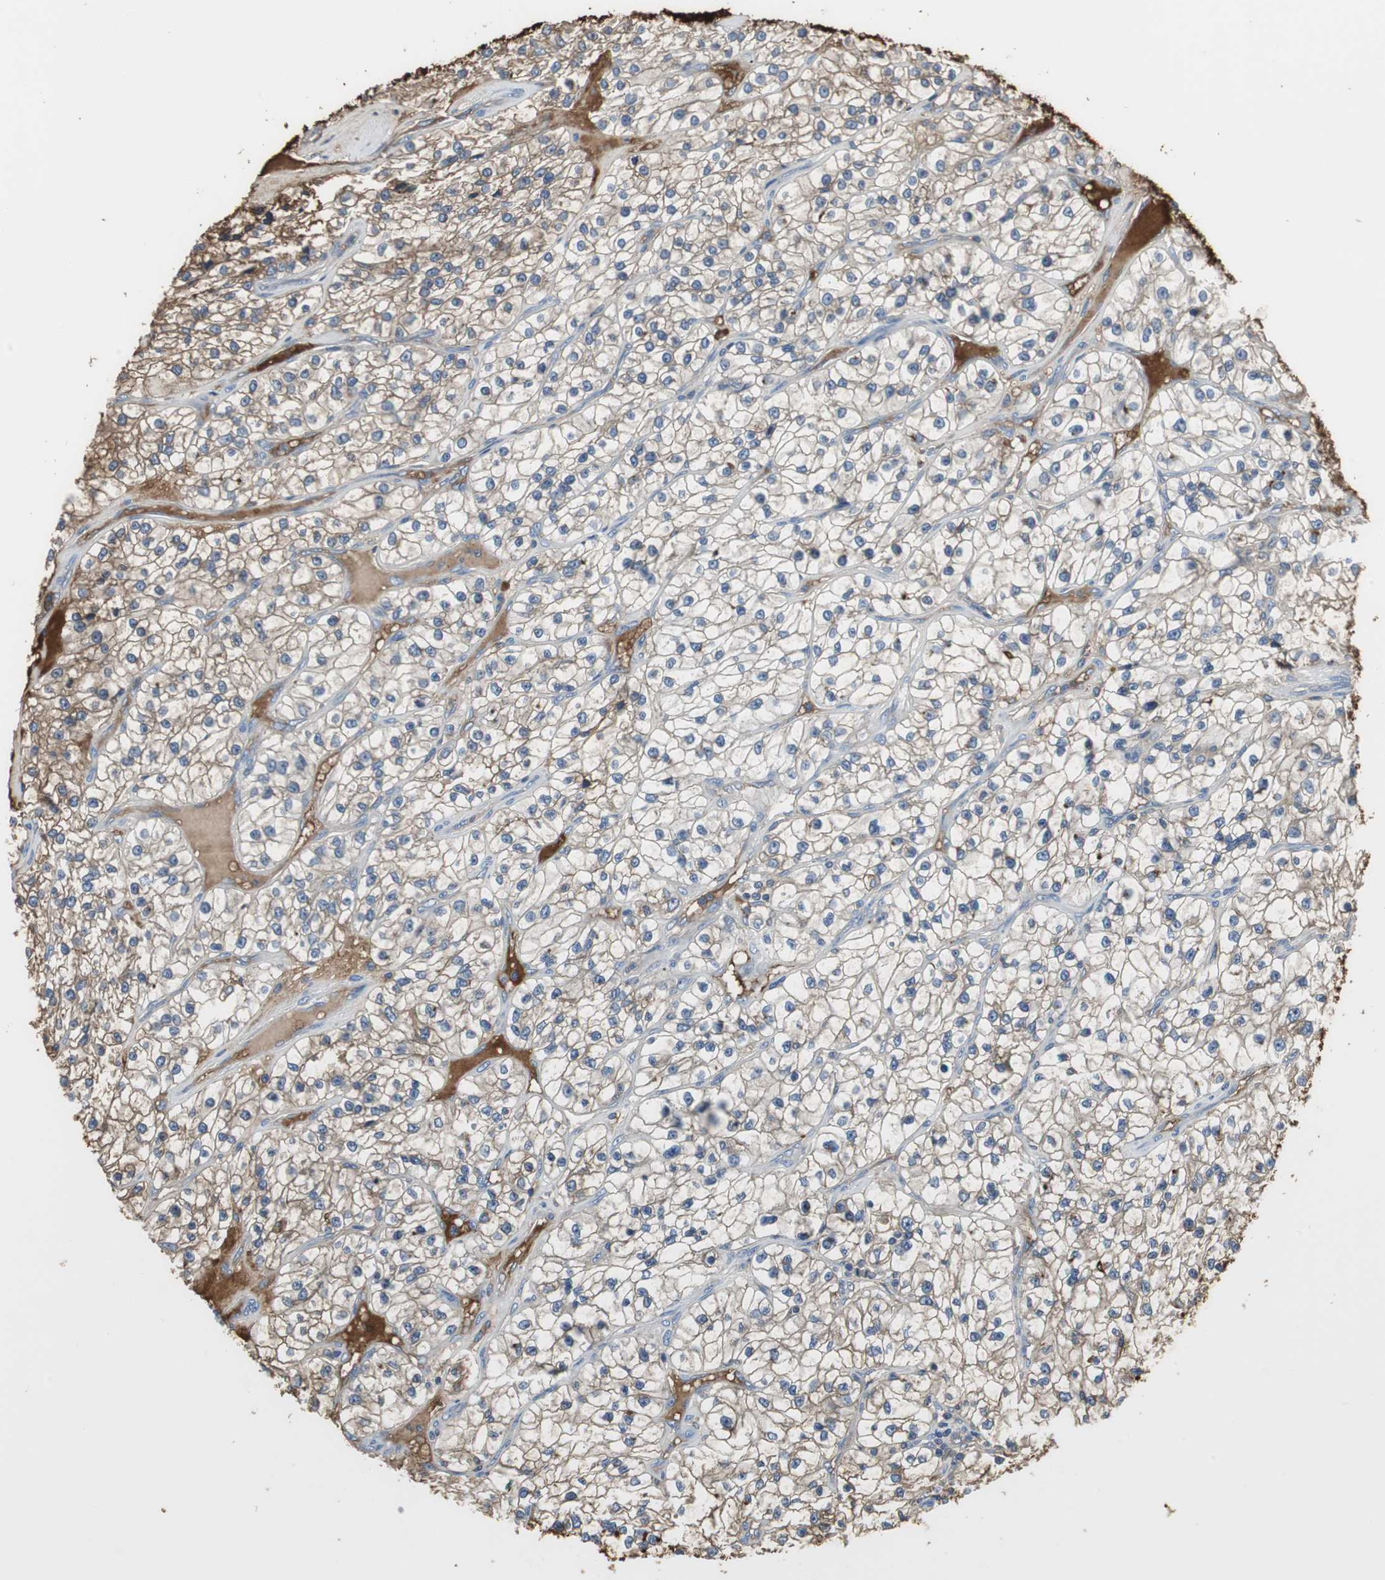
{"staining": {"intensity": "negative", "quantity": "none", "location": "none"}, "tissue": "renal cancer", "cell_type": "Tumor cells", "image_type": "cancer", "snomed": [{"axis": "morphology", "description": "Adenocarcinoma, NOS"}, {"axis": "topography", "description": "Kidney"}], "caption": "This is an IHC photomicrograph of human adenocarcinoma (renal). There is no staining in tumor cells.", "gene": "IGHA1", "patient": {"sex": "female", "age": 57}}